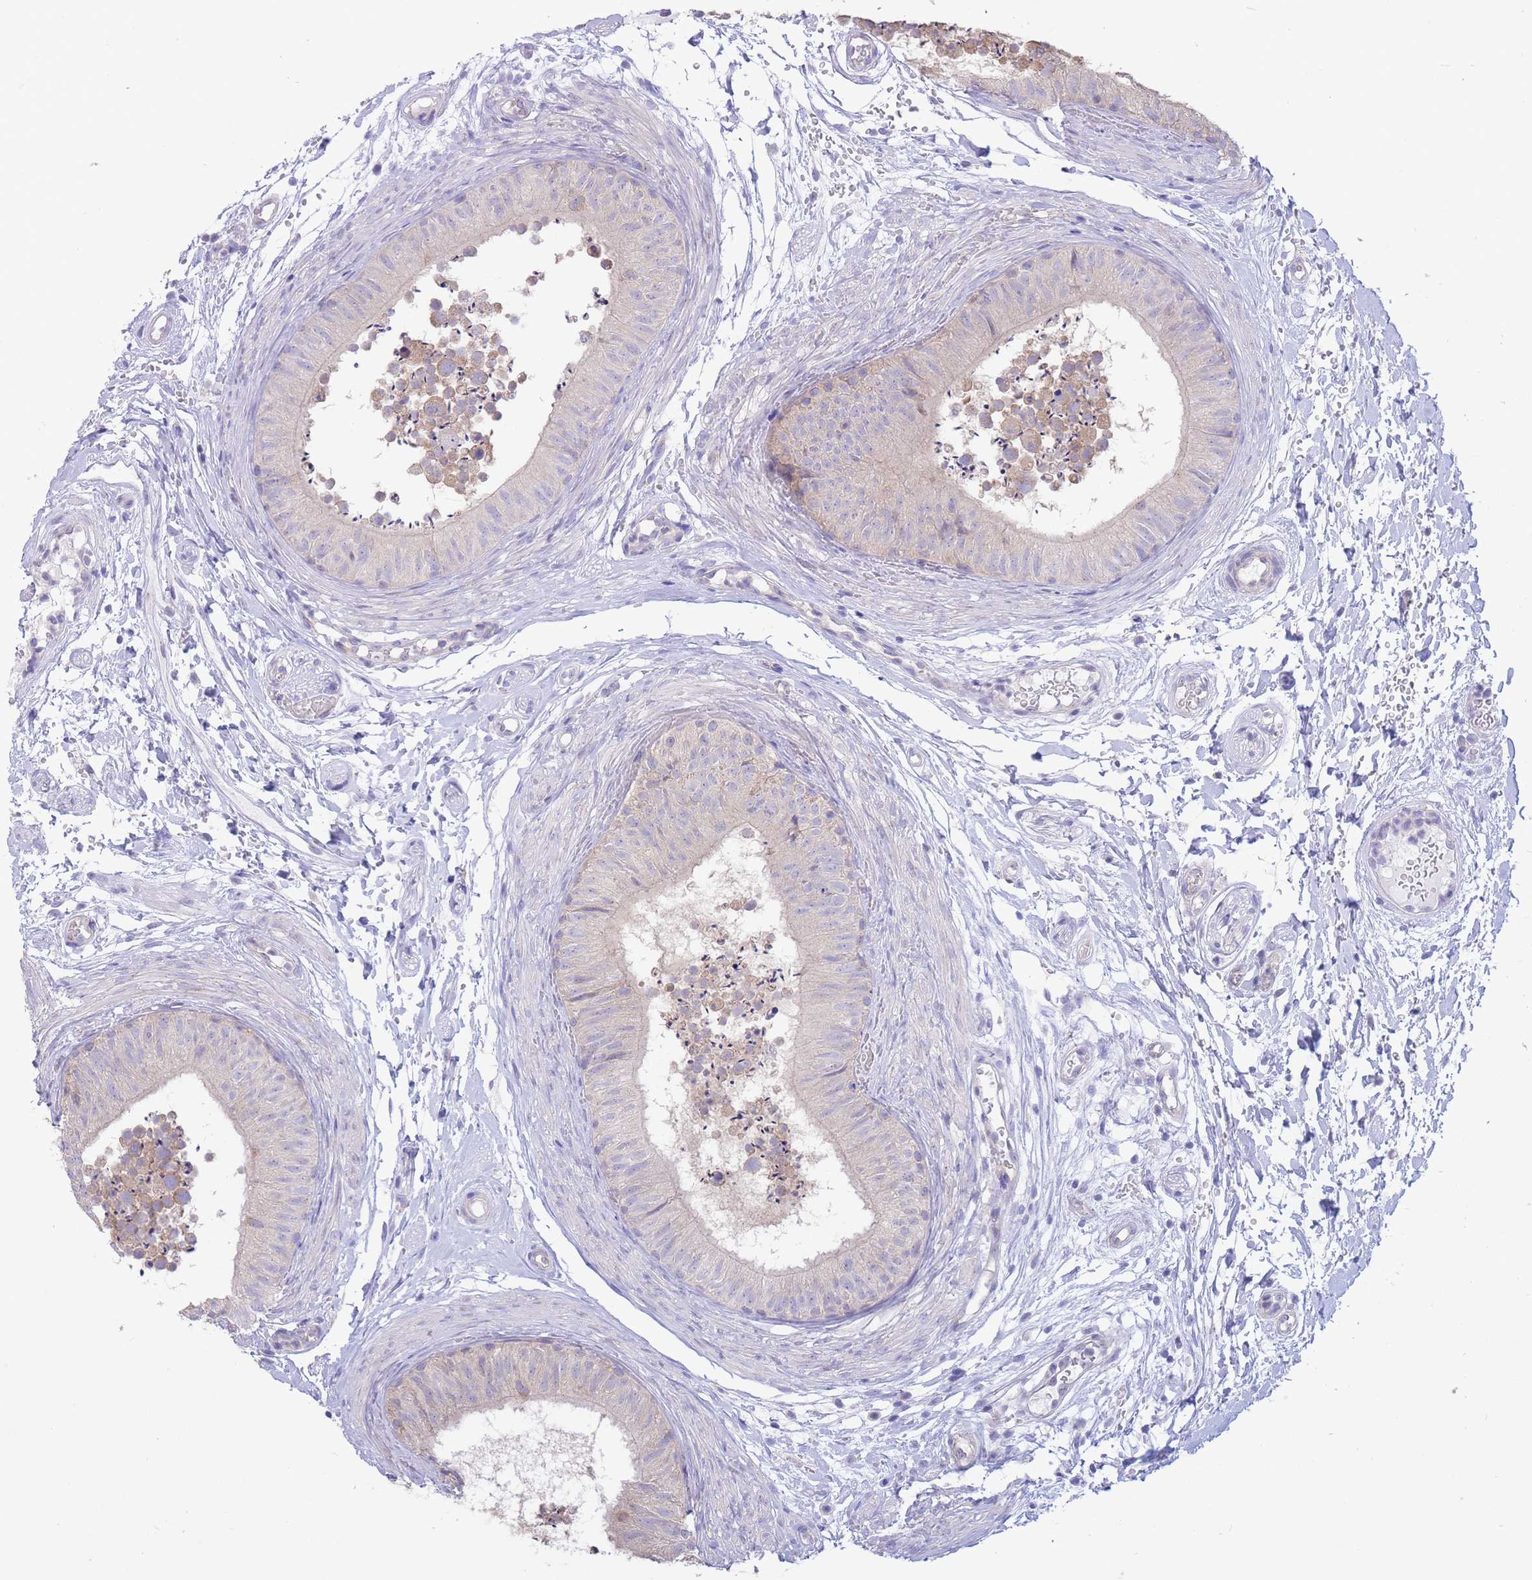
{"staining": {"intensity": "negative", "quantity": "none", "location": "none"}, "tissue": "epididymis", "cell_type": "Glandular cells", "image_type": "normal", "snomed": [{"axis": "morphology", "description": "Normal tissue, NOS"}, {"axis": "topography", "description": "Epididymis"}], "caption": "Immunohistochemistry (IHC) histopathology image of normal human epididymis stained for a protein (brown), which shows no staining in glandular cells.", "gene": "ALS2CL", "patient": {"sex": "male", "age": 15}}